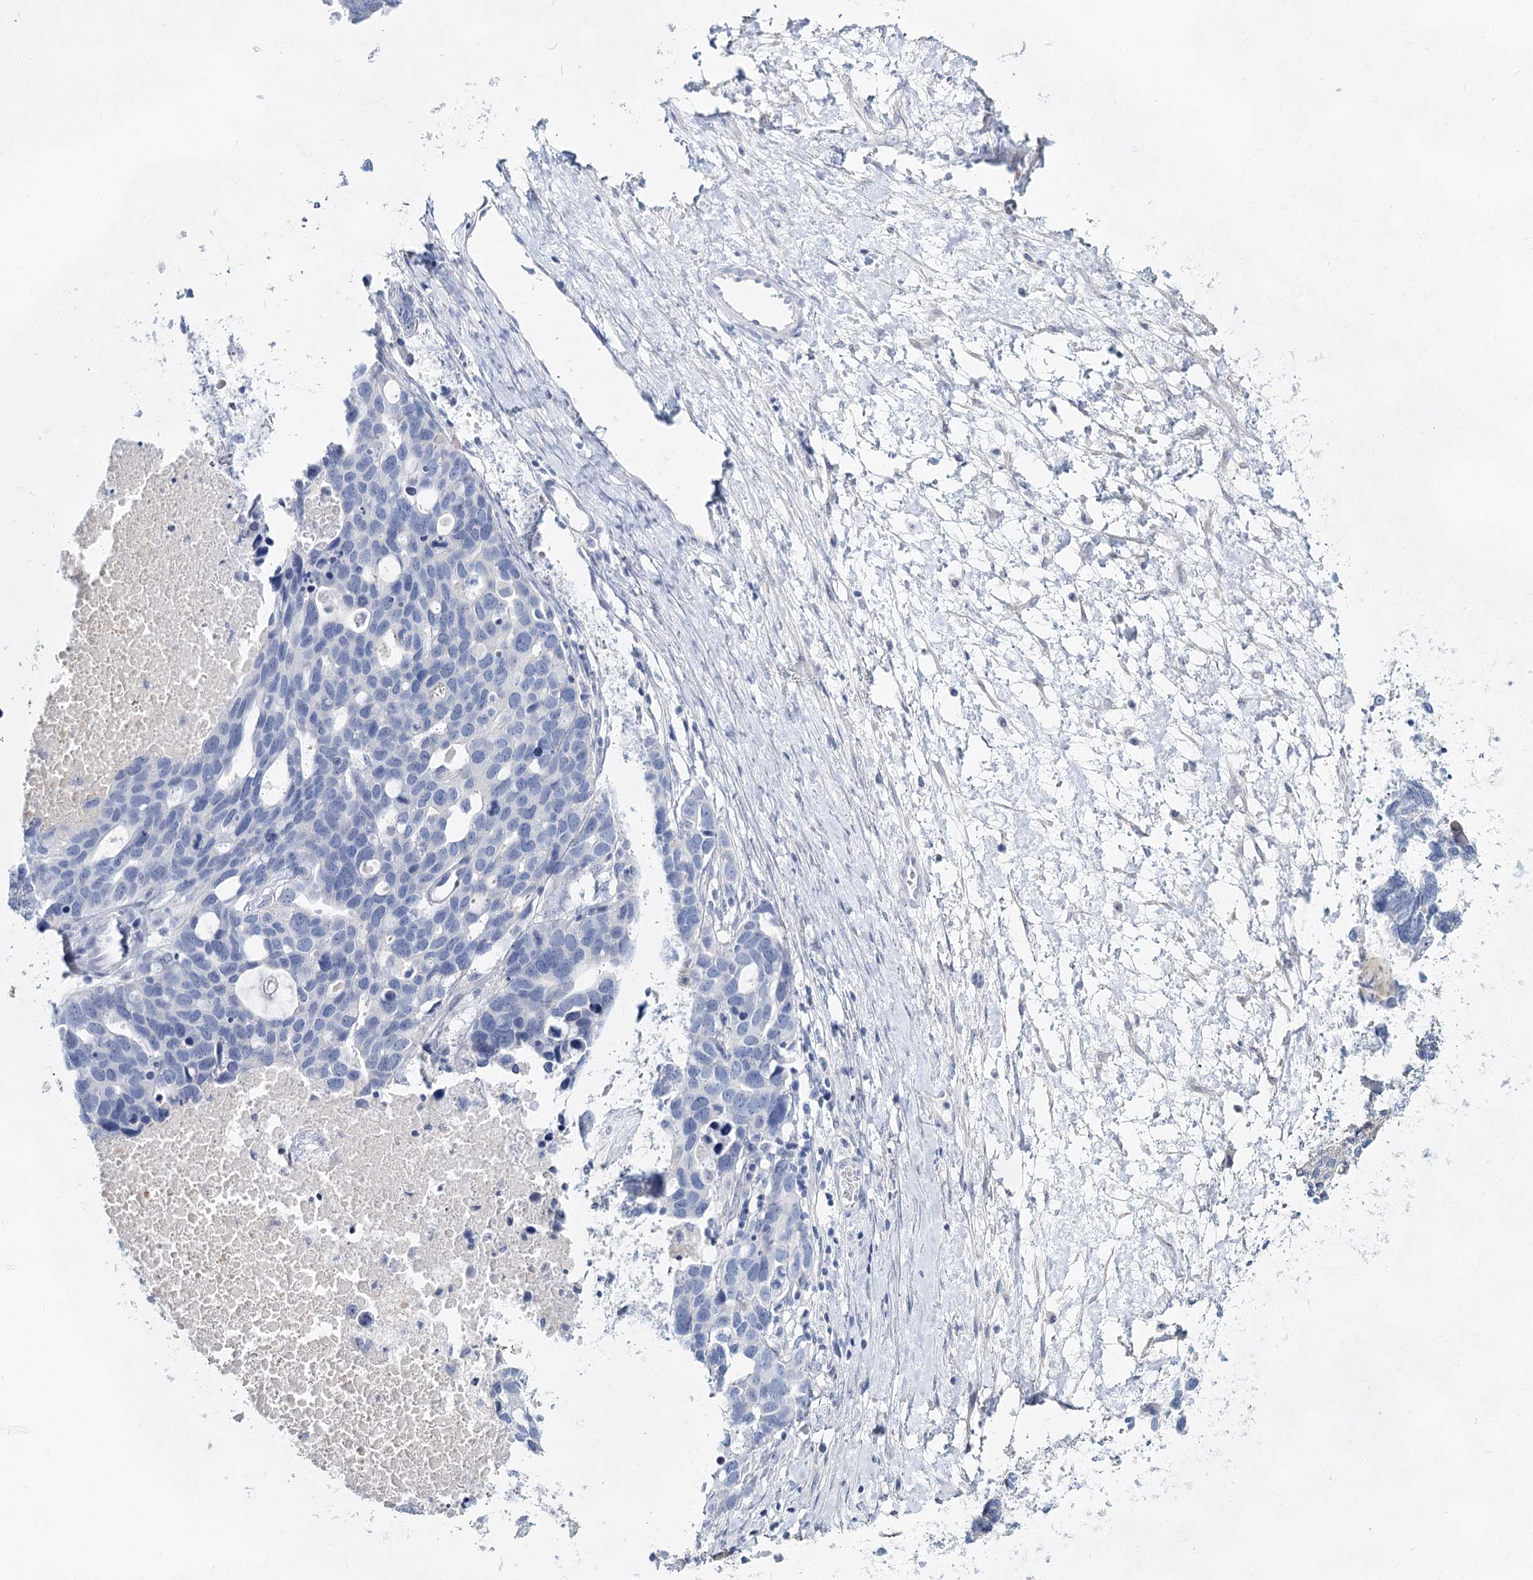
{"staining": {"intensity": "negative", "quantity": "none", "location": "none"}, "tissue": "ovarian cancer", "cell_type": "Tumor cells", "image_type": "cancer", "snomed": [{"axis": "morphology", "description": "Cystadenocarcinoma, serous, NOS"}, {"axis": "topography", "description": "Ovary"}], "caption": "The IHC image has no significant positivity in tumor cells of serous cystadenocarcinoma (ovarian) tissue. (DAB immunohistochemistry, high magnification).", "gene": "SLC17A2", "patient": {"sex": "female", "age": 54}}